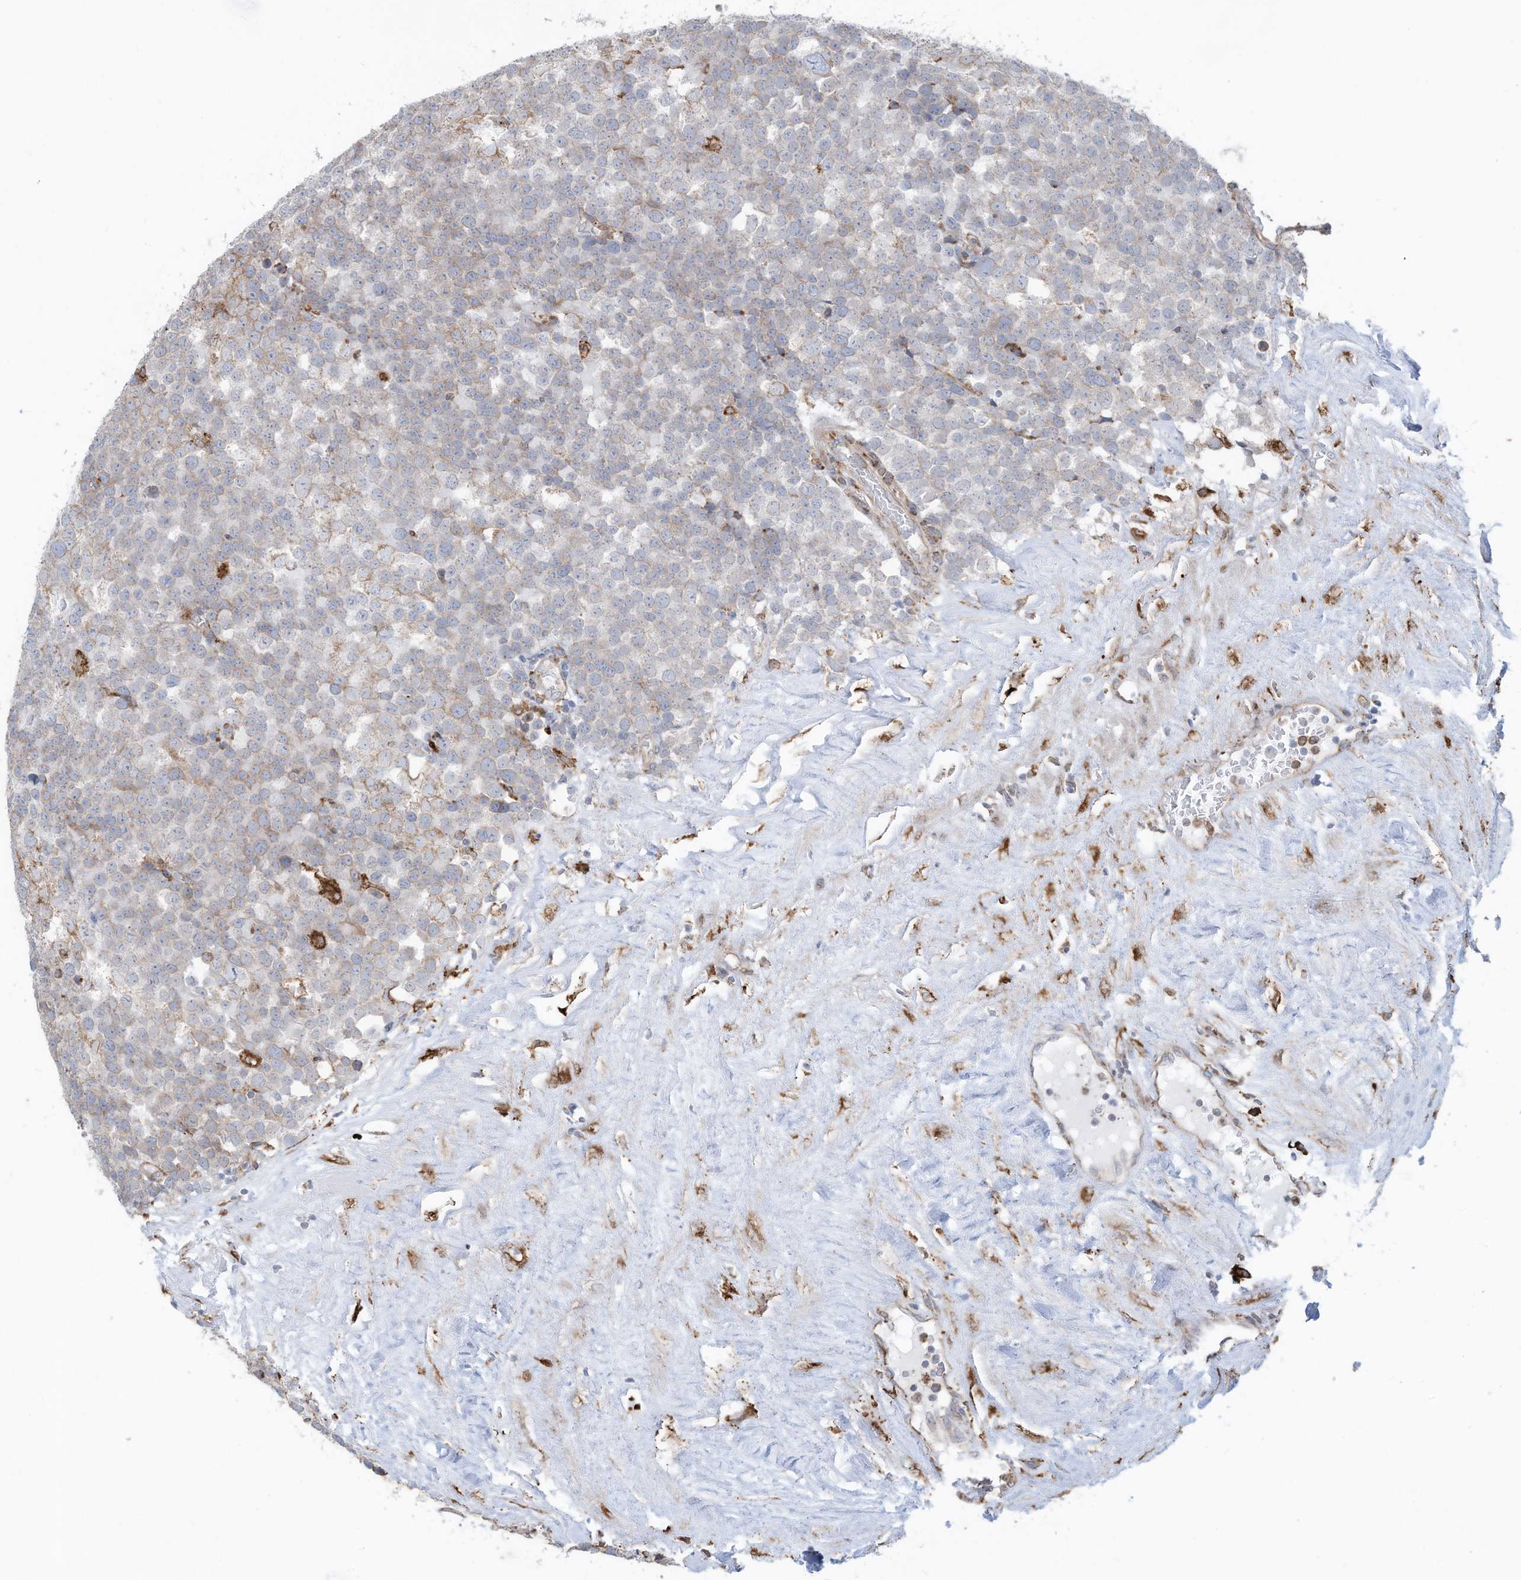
{"staining": {"intensity": "weak", "quantity": "<25%", "location": "cytoplasmic/membranous"}, "tissue": "testis cancer", "cell_type": "Tumor cells", "image_type": "cancer", "snomed": [{"axis": "morphology", "description": "Seminoma, NOS"}, {"axis": "topography", "description": "Testis"}], "caption": "Tumor cells show no significant expression in testis cancer.", "gene": "ZNF354C", "patient": {"sex": "male", "age": 71}}